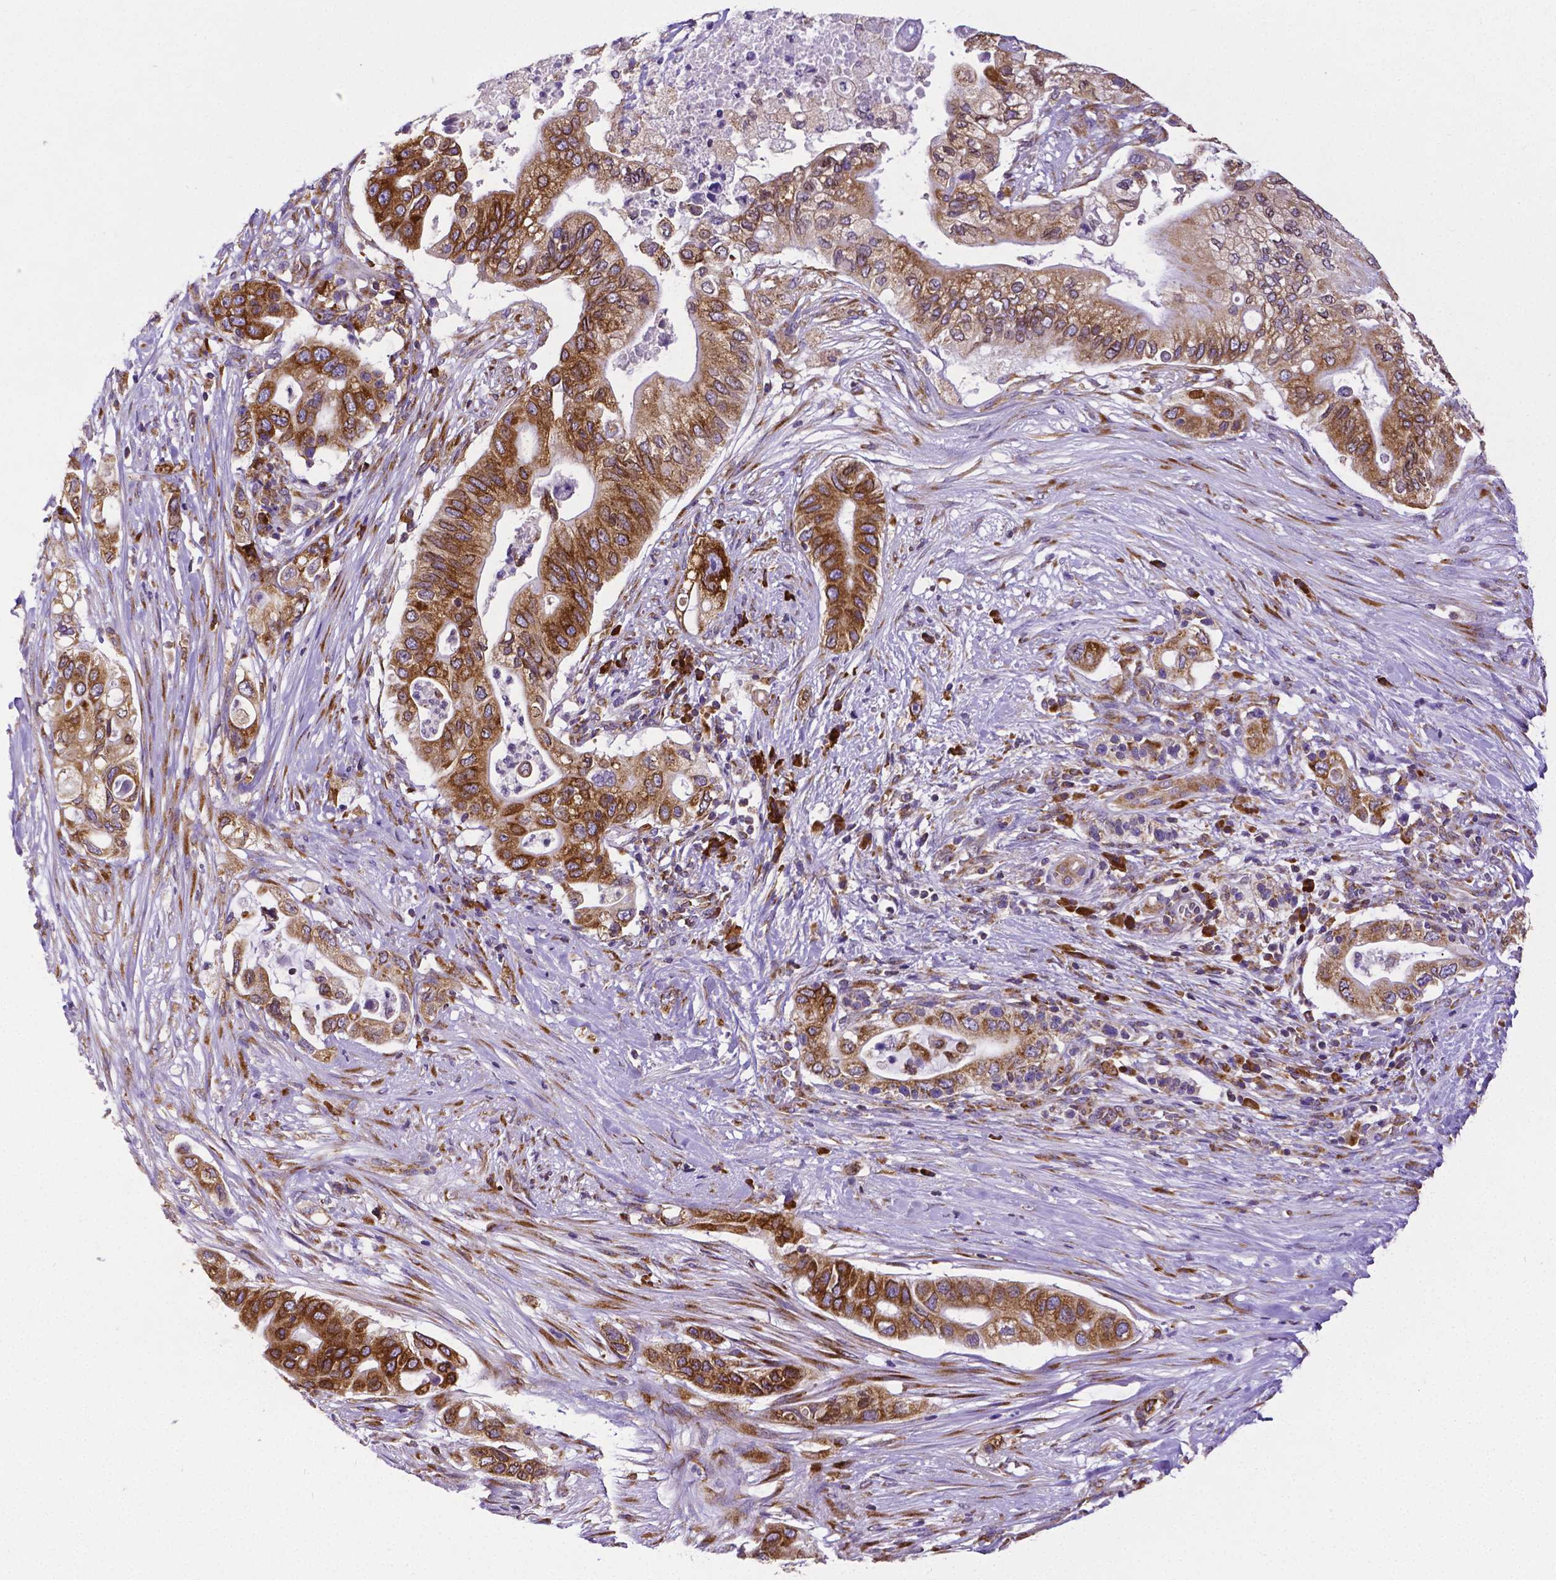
{"staining": {"intensity": "strong", "quantity": ">75%", "location": "cytoplasmic/membranous"}, "tissue": "pancreatic cancer", "cell_type": "Tumor cells", "image_type": "cancer", "snomed": [{"axis": "morphology", "description": "Adenocarcinoma, NOS"}, {"axis": "topography", "description": "Pancreas"}], "caption": "Pancreatic cancer (adenocarcinoma) stained for a protein (brown) displays strong cytoplasmic/membranous positive expression in about >75% of tumor cells.", "gene": "MTDH", "patient": {"sex": "female", "age": 72}}